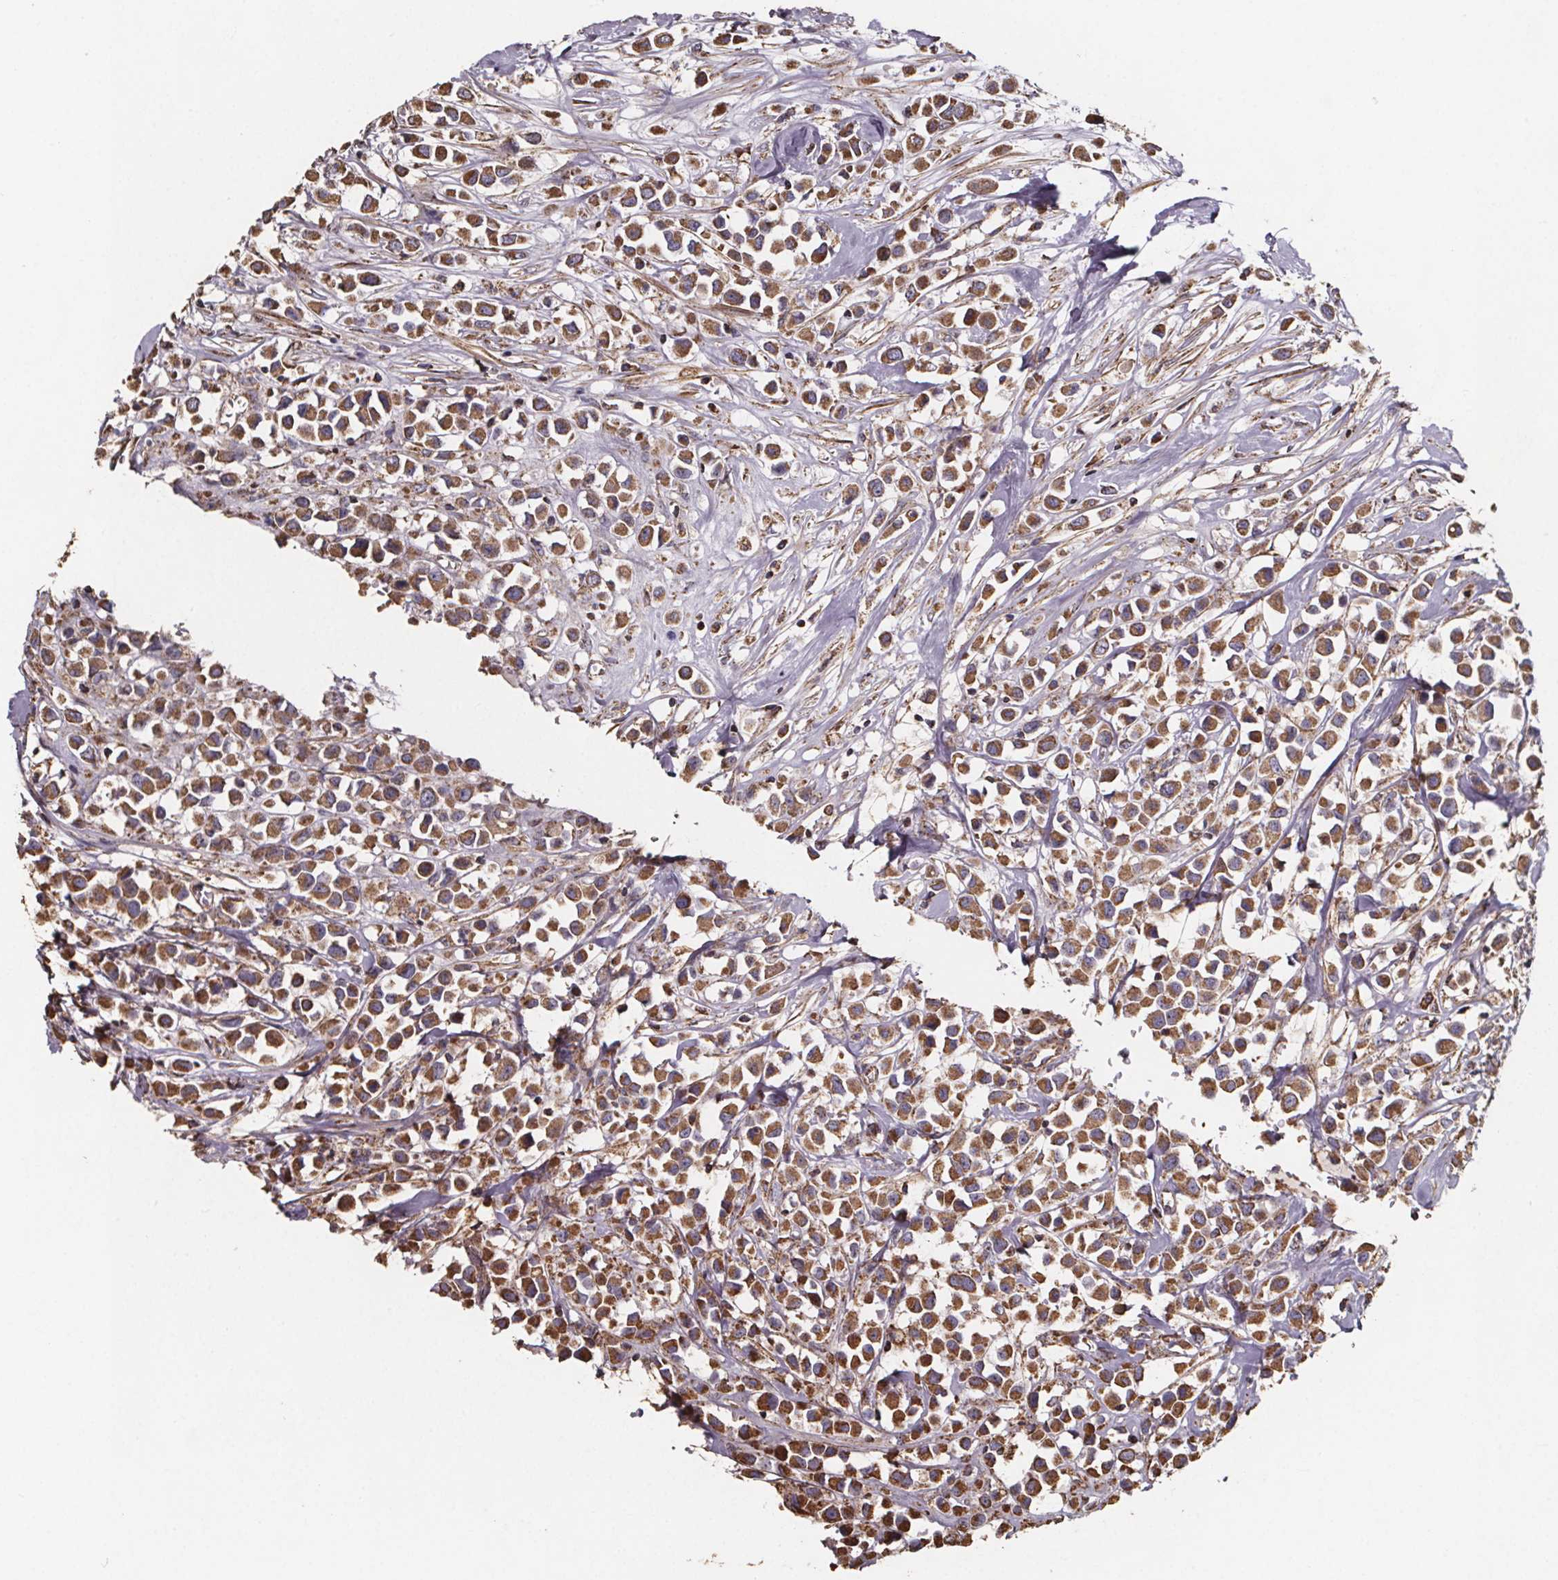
{"staining": {"intensity": "moderate", "quantity": ">75%", "location": "cytoplasmic/membranous"}, "tissue": "breast cancer", "cell_type": "Tumor cells", "image_type": "cancer", "snomed": [{"axis": "morphology", "description": "Duct carcinoma"}, {"axis": "topography", "description": "Breast"}], "caption": "Protein analysis of breast intraductal carcinoma tissue displays moderate cytoplasmic/membranous positivity in about >75% of tumor cells.", "gene": "SLC35D2", "patient": {"sex": "female", "age": 61}}